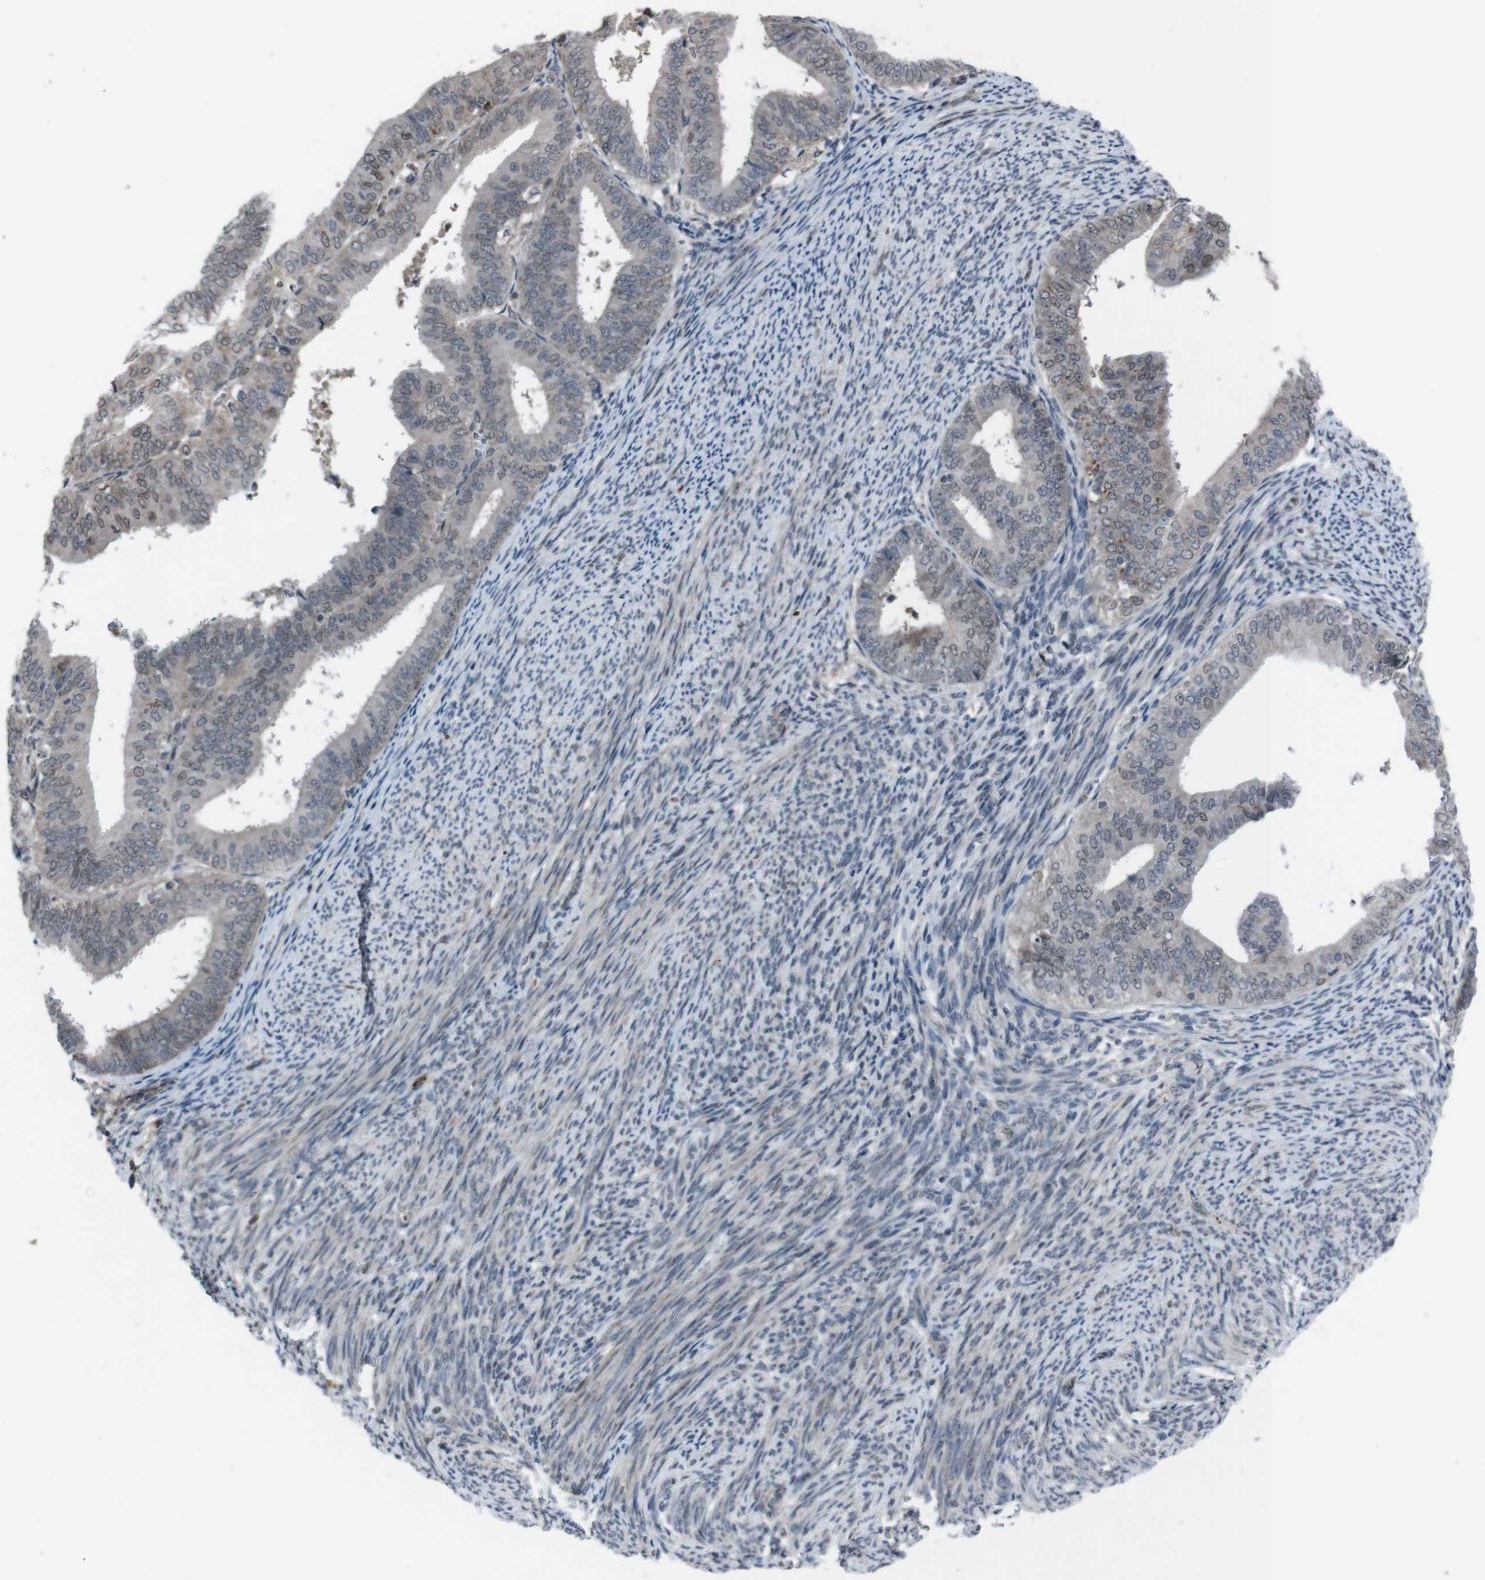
{"staining": {"intensity": "weak", "quantity": "<25%", "location": "nuclear"}, "tissue": "endometrial cancer", "cell_type": "Tumor cells", "image_type": "cancer", "snomed": [{"axis": "morphology", "description": "Adenocarcinoma, NOS"}, {"axis": "topography", "description": "Endometrium"}], "caption": "High magnification brightfield microscopy of adenocarcinoma (endometrial) stained with DAB (3,3'-diaminobenzidine) (brown) and counterstained with hematoxylin (blue): tumor cells show no significant positivity. (DAB (3,3'-diaminobenzidine) immunohistochemistry visualized using brightfield microscopy, high magnification).", "gene": "SS18L1", "patient": {"sex": "female", "age": 63}}